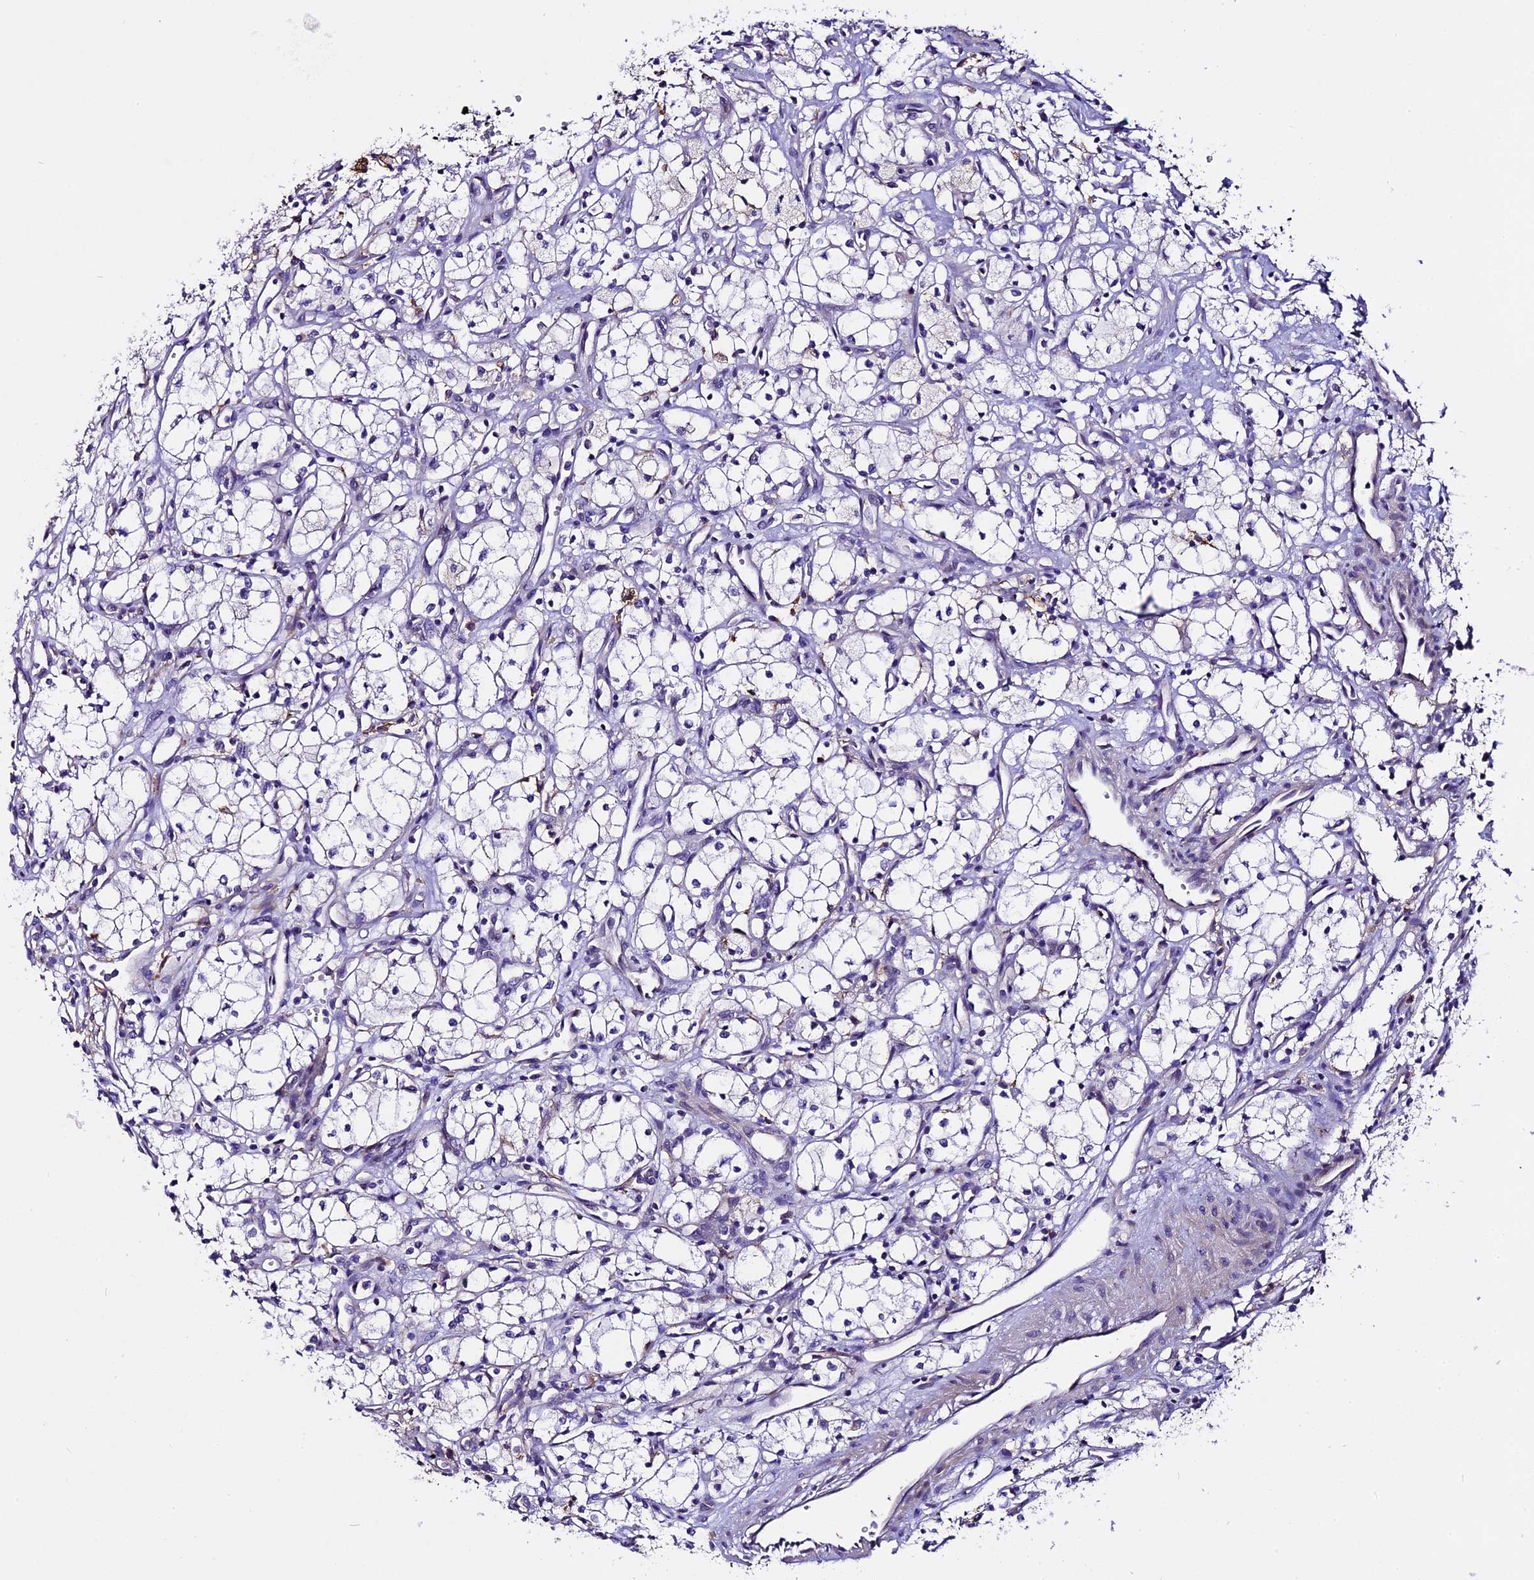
{"staining": {"intensity": "negative", "quantity": "none", "location": "none"}, "tissue": "renal cancer", "cell_type": "Tumor cells", "image_type": "cancer", "snomed": [{"axis": "morphology", "description": "Adenocarcinoma, NOS"}, {"axis": "topography", "description": "Kidney"}], "caption": "Immunohistochemistry (IHC) histopathology image of adenocarcinoma (renal) stained for a protein (brown), which demonstrates no expression in tumor cells.", "gene": "NOD2", "patient": {"sex": "male", "age": 59}}